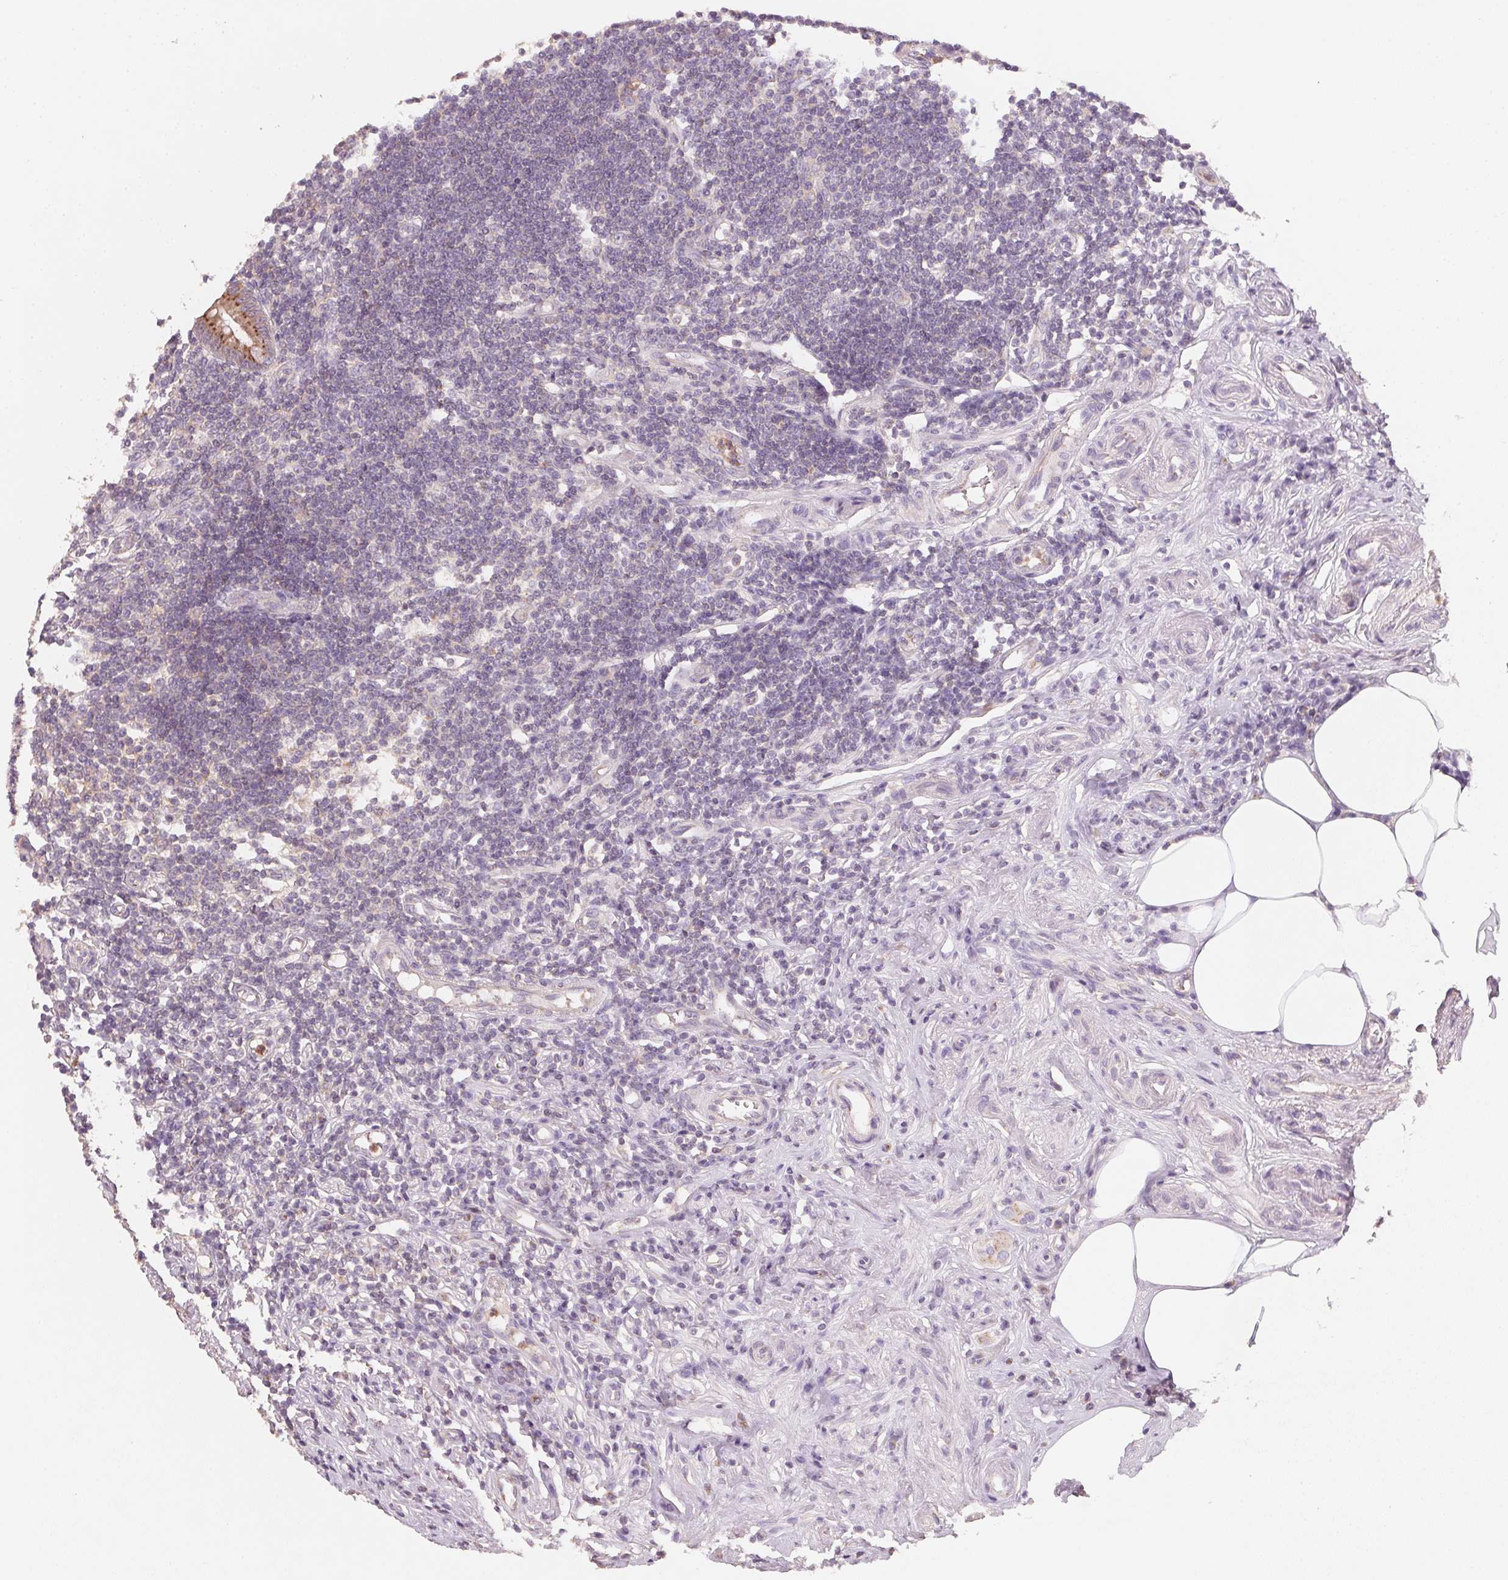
{"staining": {"intensity": "moderate", "quantity": ">75%", "location": "cytoplasmic/membranous"}, "tissue": "appendix", "cell_type": "Glandular cells", "image_type": "normal", "snomed": [{"axis": "morphology", "description": "Normal tissue, NOS"}, {"axis": "topography", "description": "Appendix"}], "caption": "Immunohistochemical staining of unremarkable appendix exhibits moderate cytoplasmic/membranous protein expression in about >75% of glandular cells.", "gene": "AP1S1", "patient": {"sex": "female", "age": 57}}